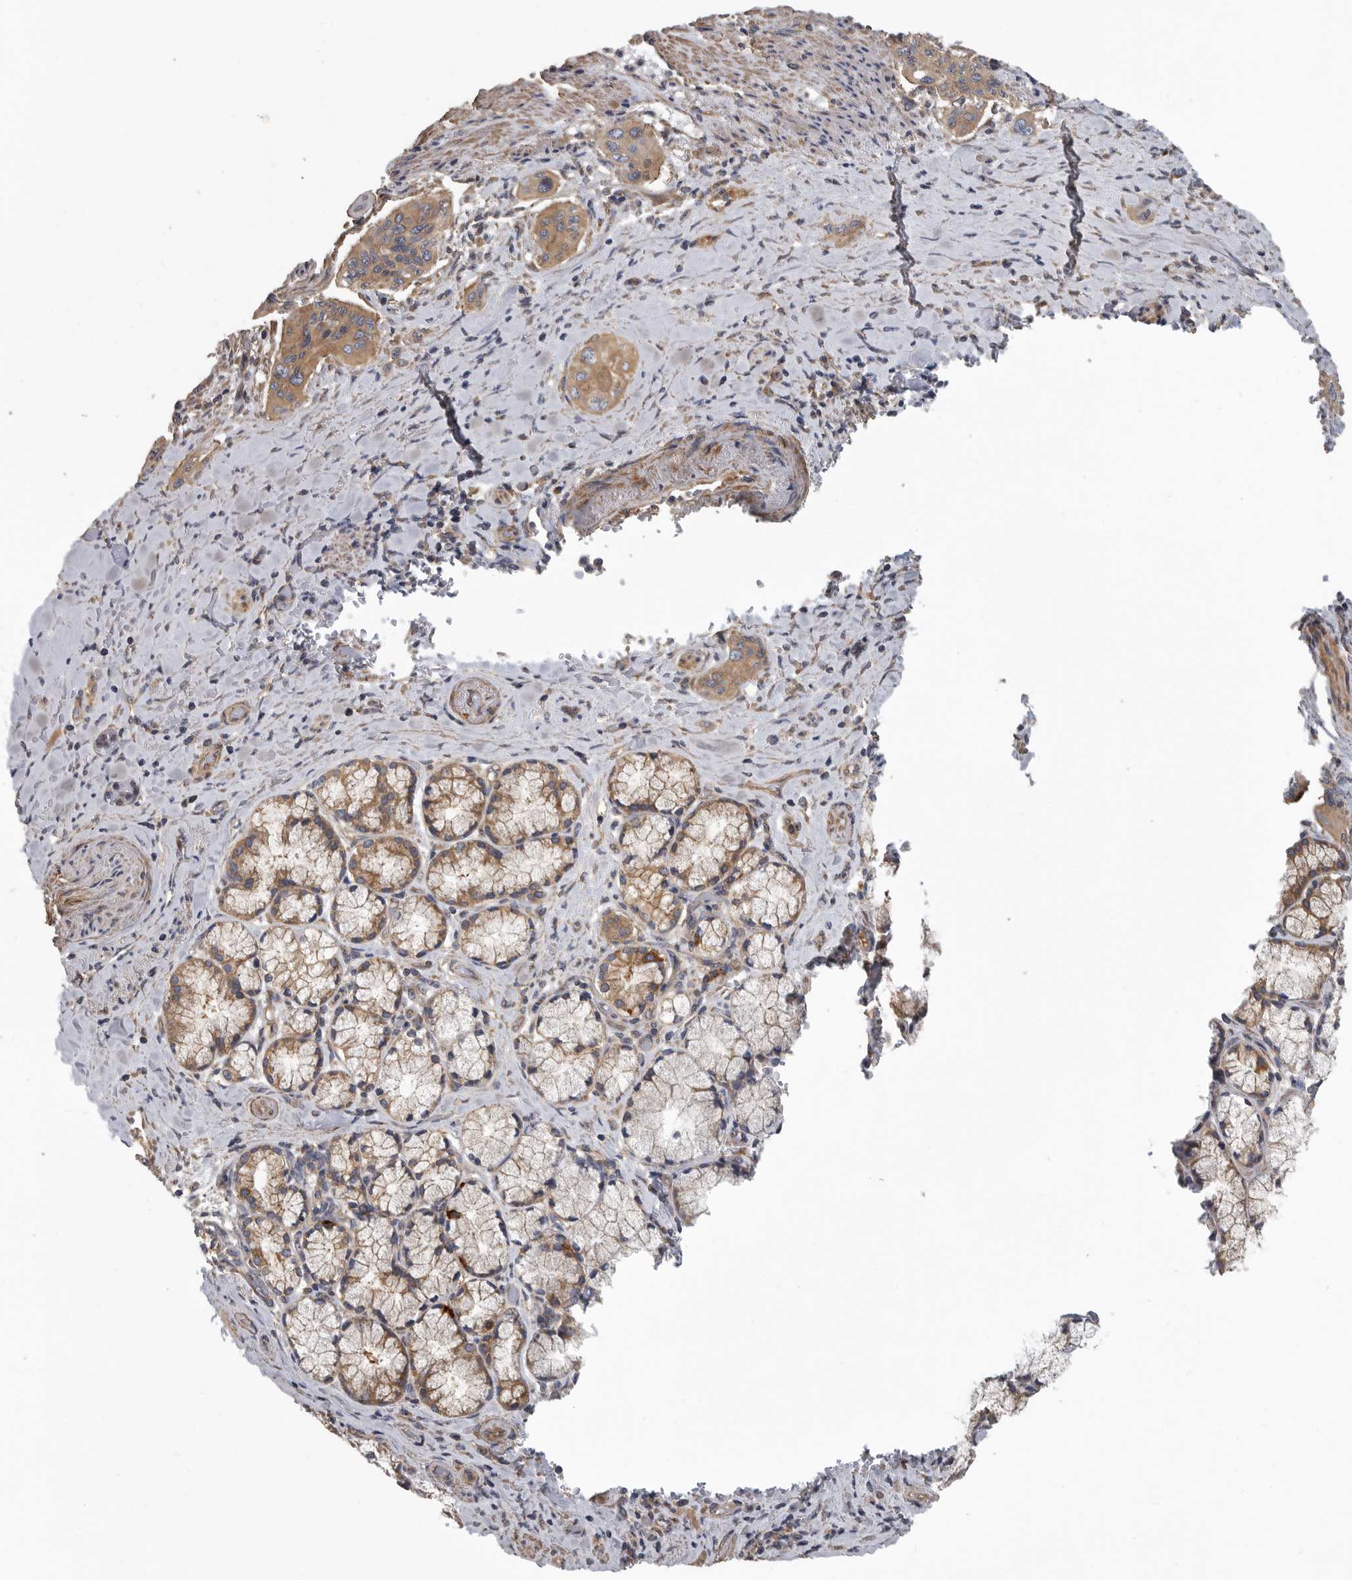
{"staining": {"intensity": "moderate", "quantity": "25%-75%", "location": "cytoplasmic/membranous"}, "tissue": "pancreatic cancer", "cell_type": "Tumor cells", "image_type": "cancer", "snomed": [{"axis": "morphology", "description": "Adenocarcinoma, NOS"}, {"axis": "topography", "description": "Pancreas"}], "caption": "Pancreatic adenocarcinoma stained with DAB IHC demonstrates medium levels of moderate cytoplasmic/membranous positivity in about 25%-75% of tumor cells.", "gene": "OXR1", "patient": {"sex": "male", "age": 77}}